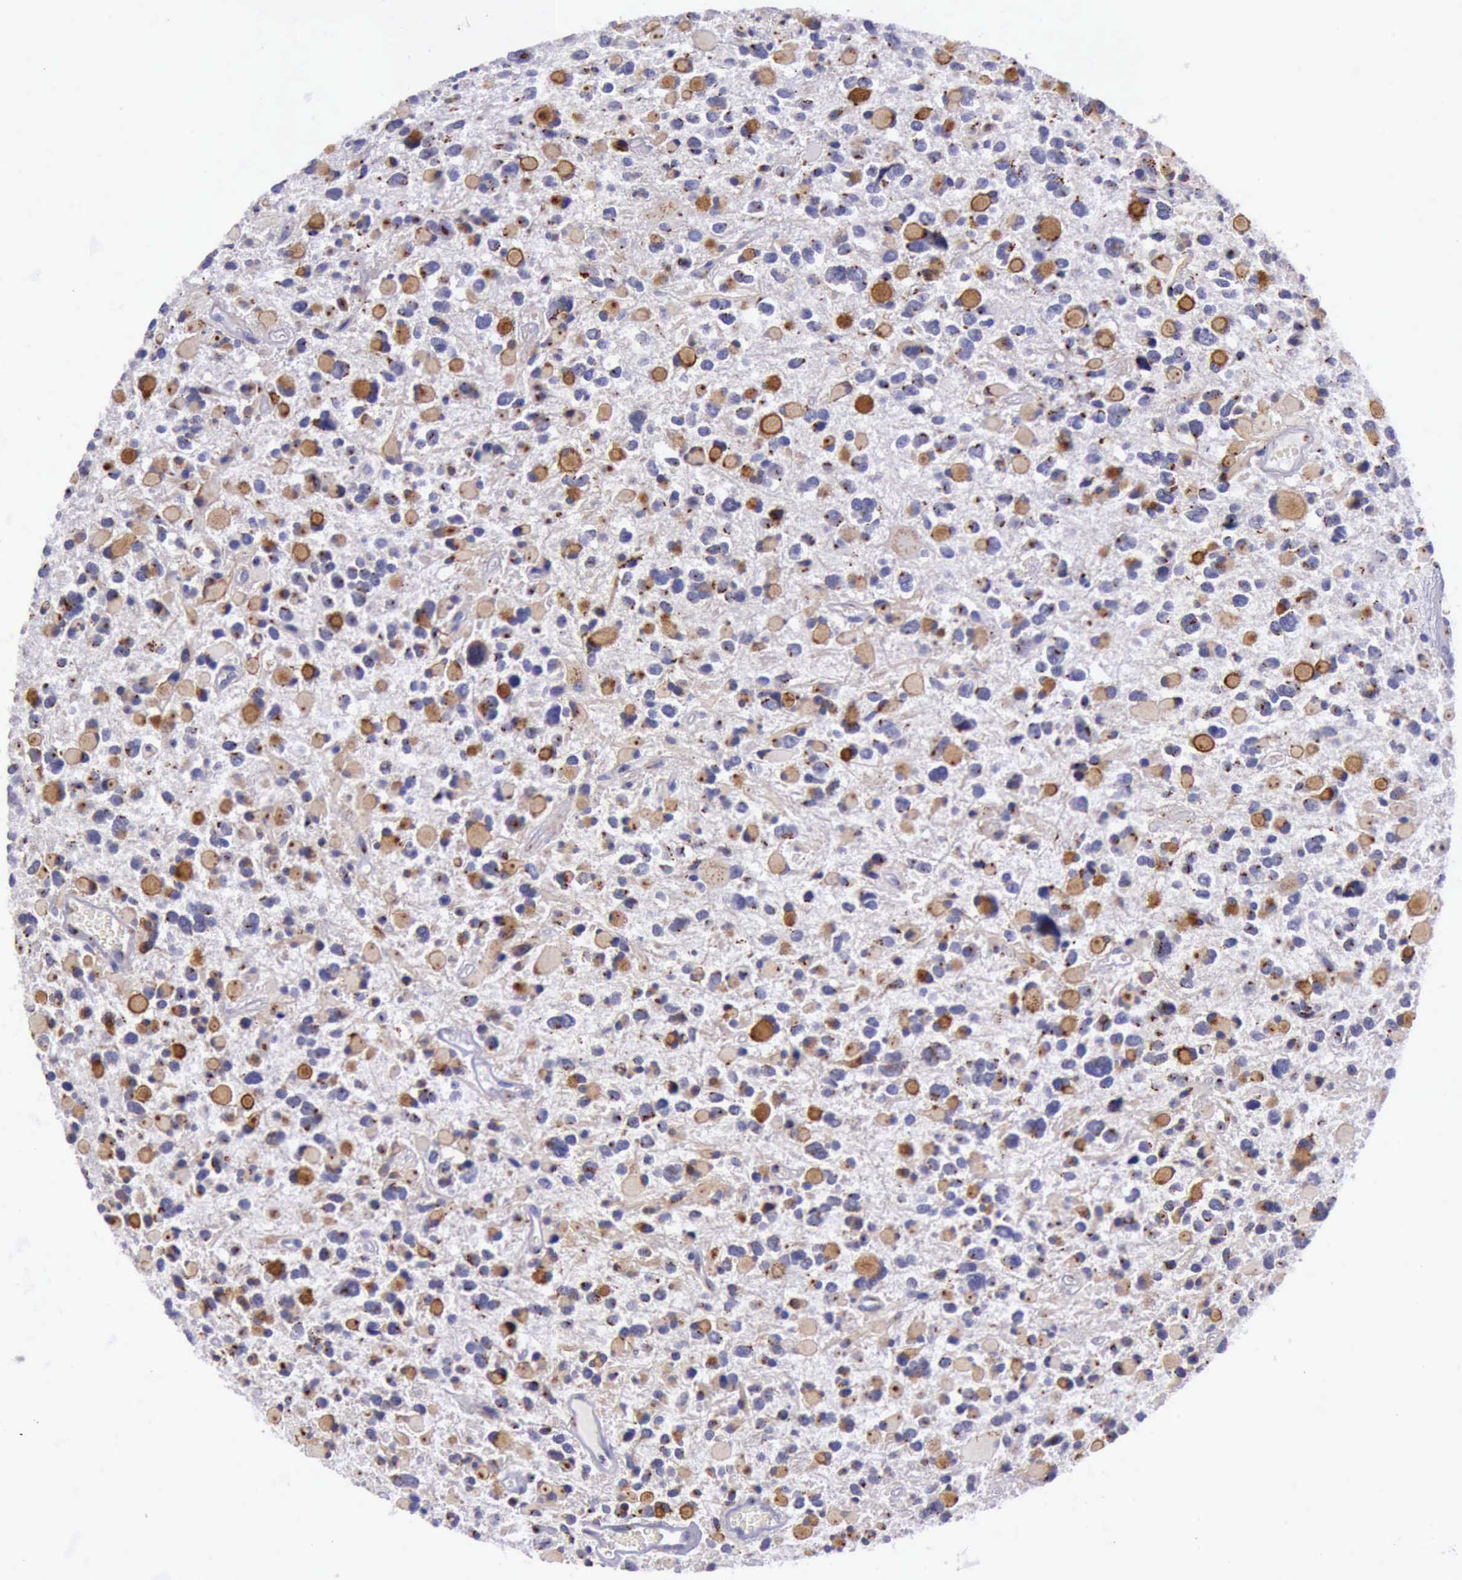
{"staining": {"intensity": "strong", "quantity": ">75%", "location": "cytoplasmic/membranous"}, "tissue": "glioma", "cell_type": "Tumor cells", "image_type": "cancer", "snomed": [{"axis": "morphology", "description": "Glioma, malignant, High grade"}, {"axis": "topography", "description": "Brain"}], "caption": "IHC of human malignant glioma (high-grade) demonstrates high levels of strong cytoplasmic/membranous expression in approximately >75% of tumor cells.", "gene": "GOLGA5", "patient": {"sex": "female", "age": 37}}